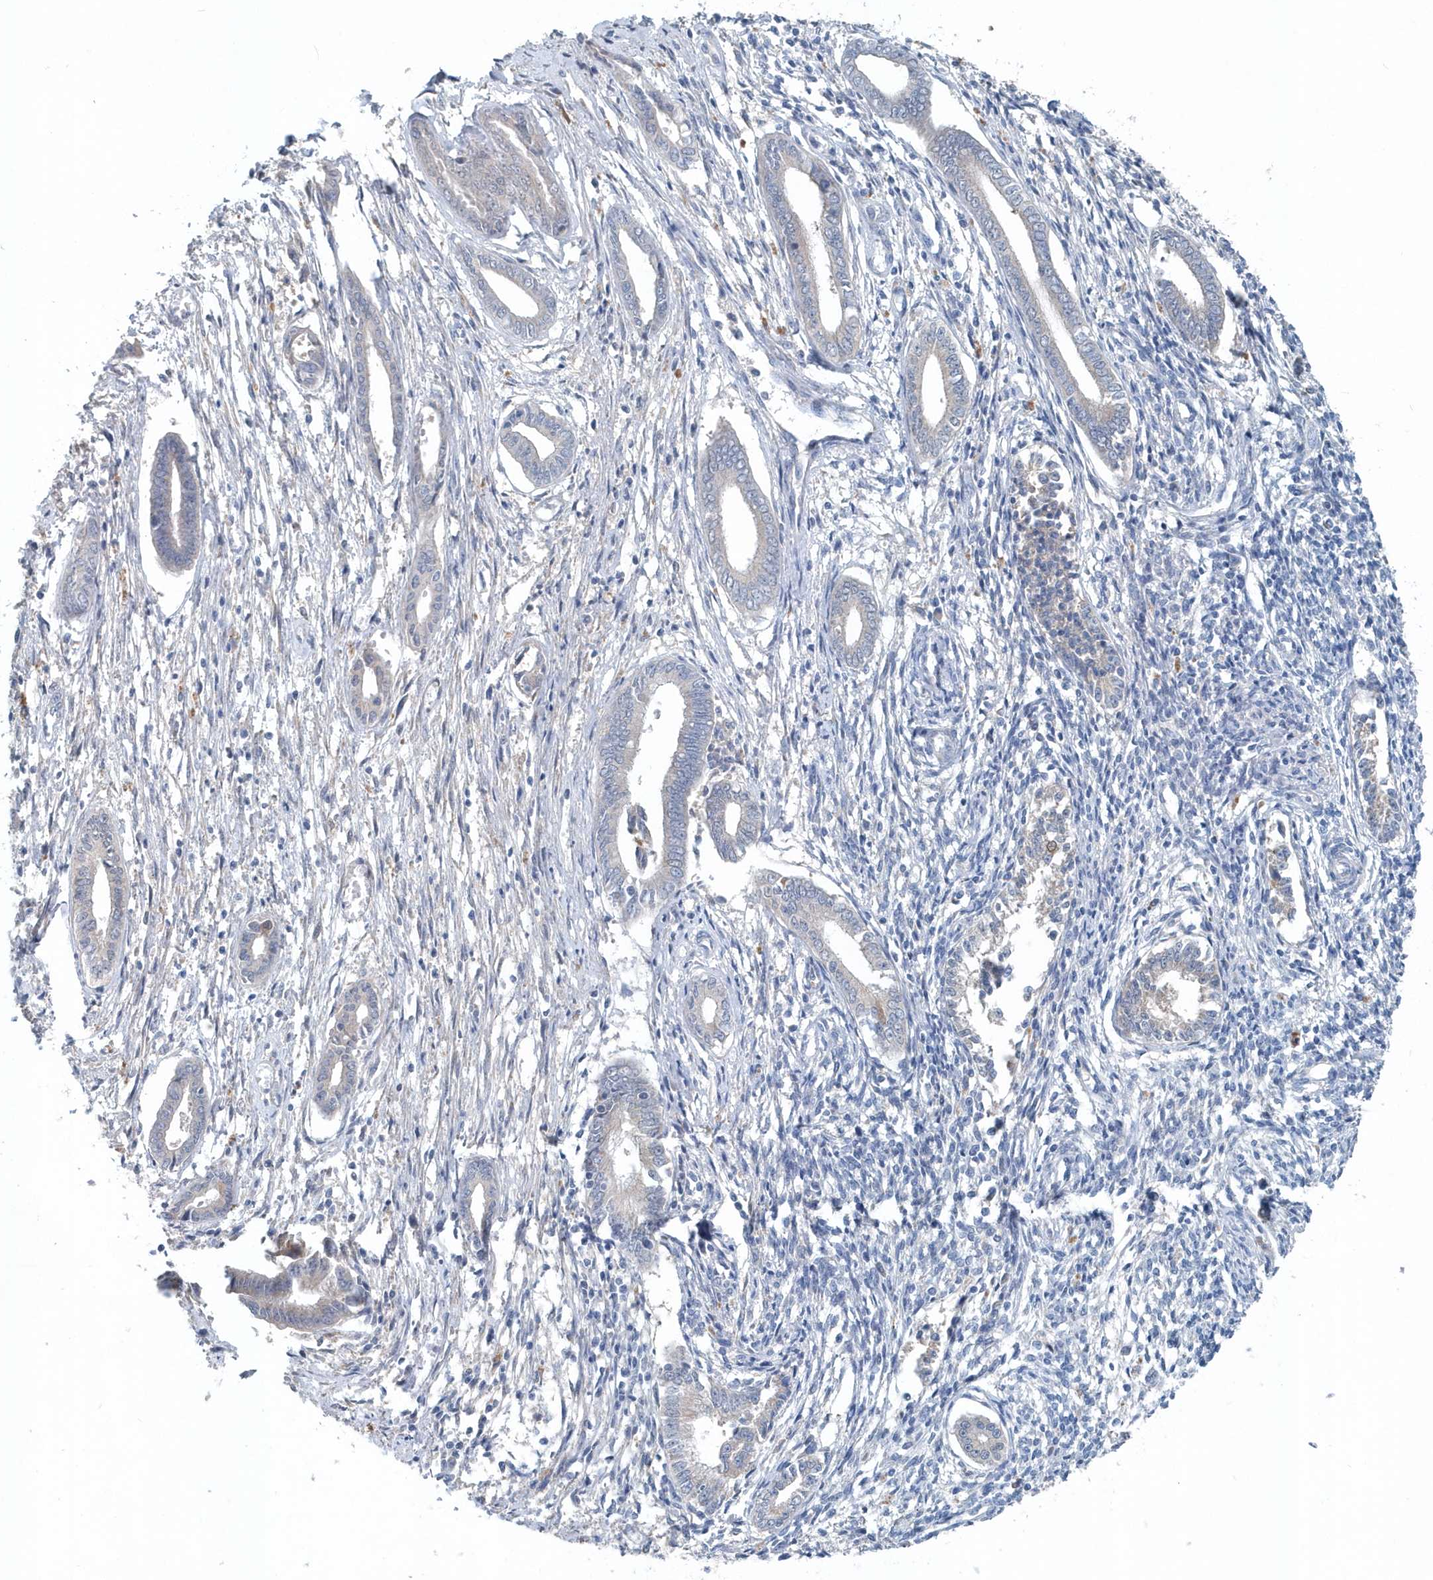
{"staining": {"intensity": "negative", "quantity": "none", "location": "none"}, "tissue": "endometrium", "cell_type": "Cells in endometrial stroma", "image_type": "normal", "snomed": [{"axis": "morphology", "description": "Normal tissue, NOS"}, {"axis": "topography", "description": "Endometrium"}], "caption": "DAB immunohistochemical staining of unremarkable human endometrium exhibits no significant expression in cells in endometrial stroma. (Immunohistochemistry, brightfield microscopy, high magnification).", "gene": "PFN2", "patient": {"sex": "female", "age": 56}}